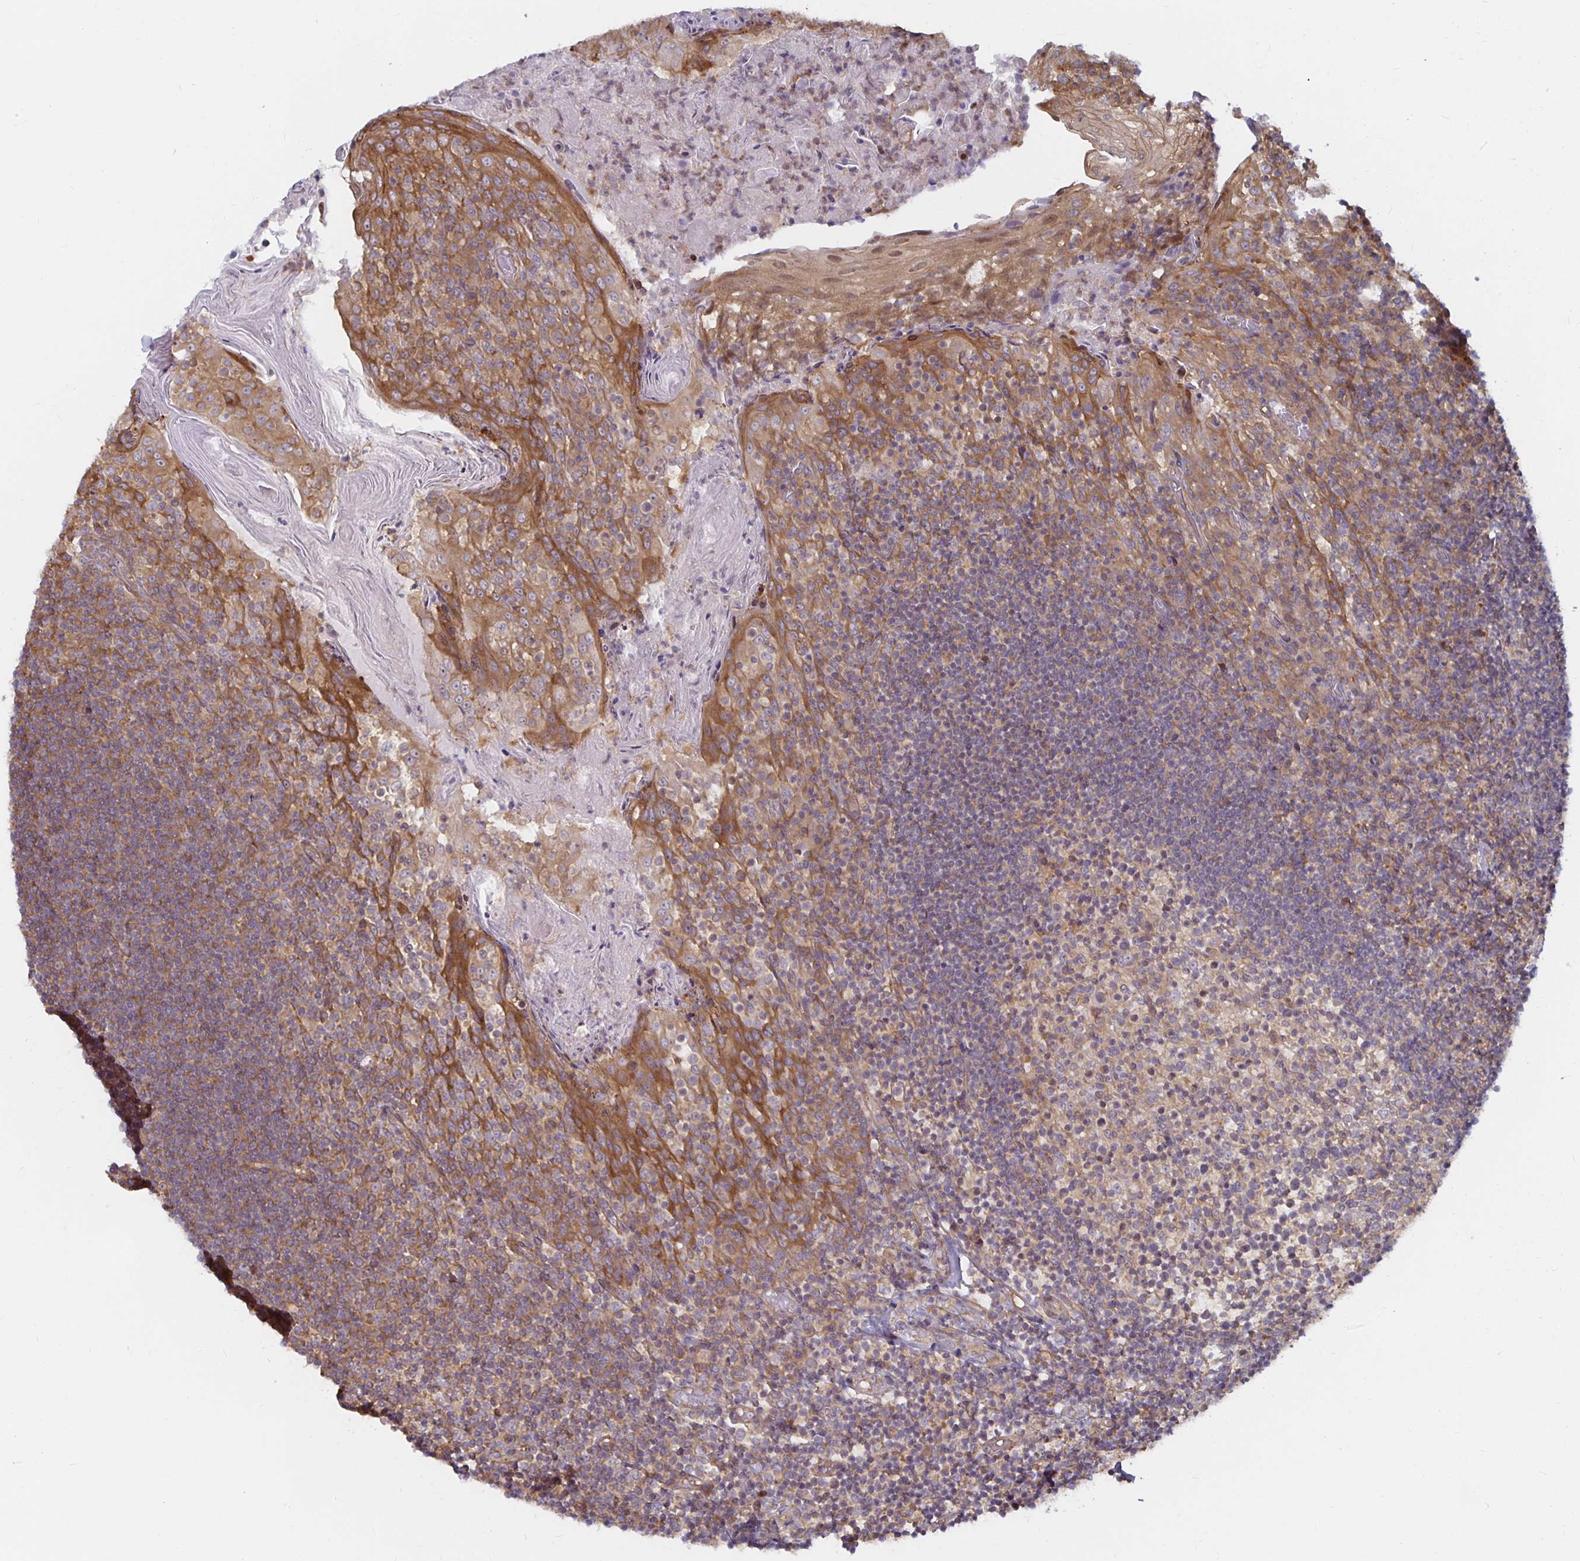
{"staining": {"intensity": "moderate", "quantity": ">75%", "location": "cytoplasmic/membranous"}, "tissue": "tonsil", "cell_type": "Germinal center cells", "image_type": "normal", "snomed": [{"axis": "morphology", "description": "Normal tissue, NOS"}, {"axis": "topography", "description": "Tonsil"}], "caption": "Protein staining by immunohistochemistry displays moderate cytoplasmic/membranous positivity in approximately >75% of germinal center cells in benign tonsil. Using DAB (3,3'-diaminobenzidine) (brown) and hematoxylin (blue) stains, captured at high magnification using brightfield microscopy.", "gene": "PDAP1", "patient": {"sex": "female", "age": 10}}